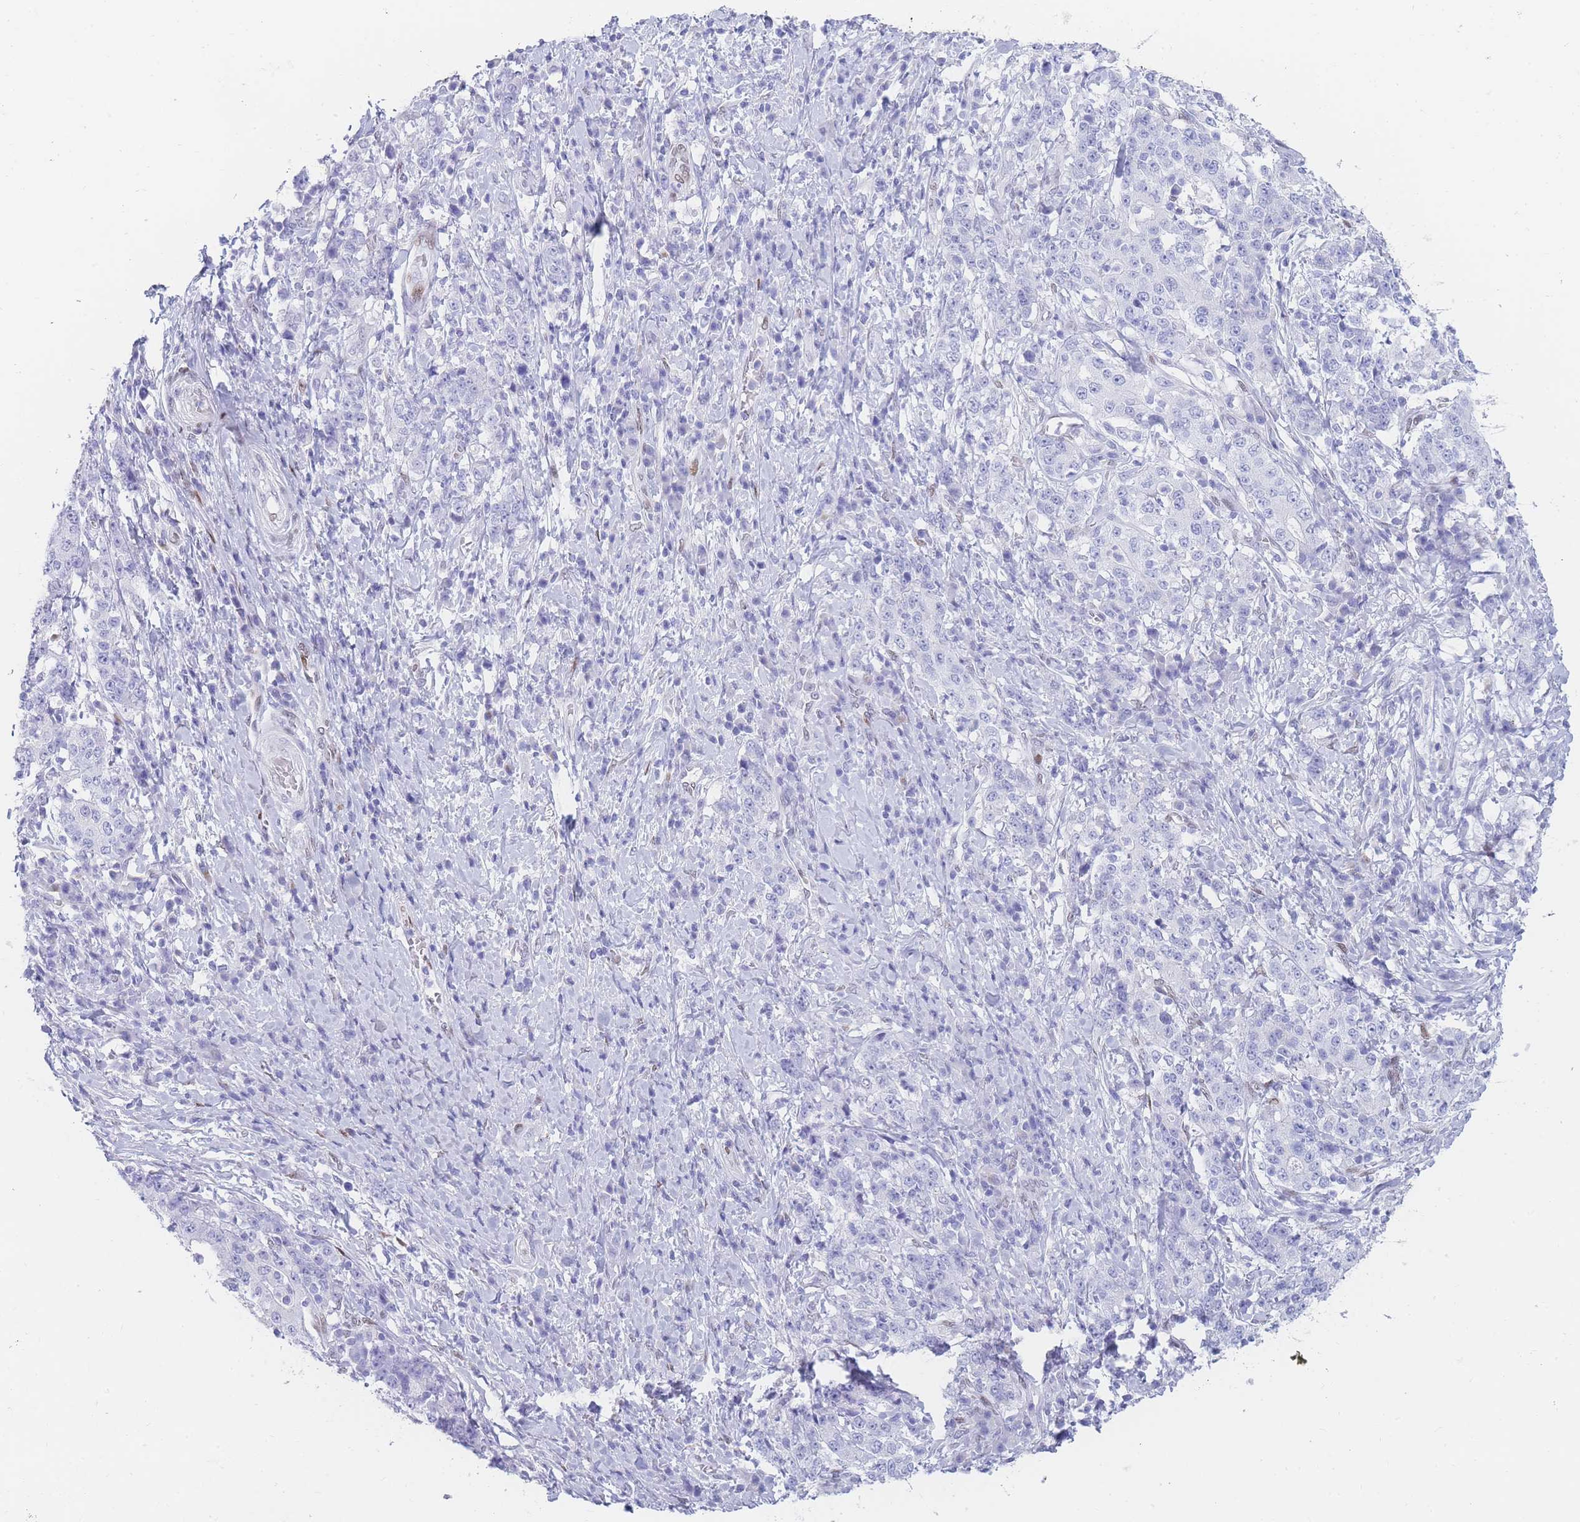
{"staining": {"intensity": "negative", "quantity": "none", "location": "none"}, "tissue": "stomach cancer", "cell_type": "Tumor cells", "image_type": "cancer", "snomed": [{"axis": "morphology", "description": "Normal tissue, NOS"}, {"axis": "morphology", "description": "Adenocarcinoma, NOS"}, {"axis": "topography", "description": "Stomach, upper"}, {"axis": "topography", "description": "Stomach"}], "caption": "This is an immunohistochemistry (IHC) image of adenocarcinoma (stomach). There is no positivity in tumor cells.", "gene": "PSMB5", "patient": {"sex": "male", "age": 59}}